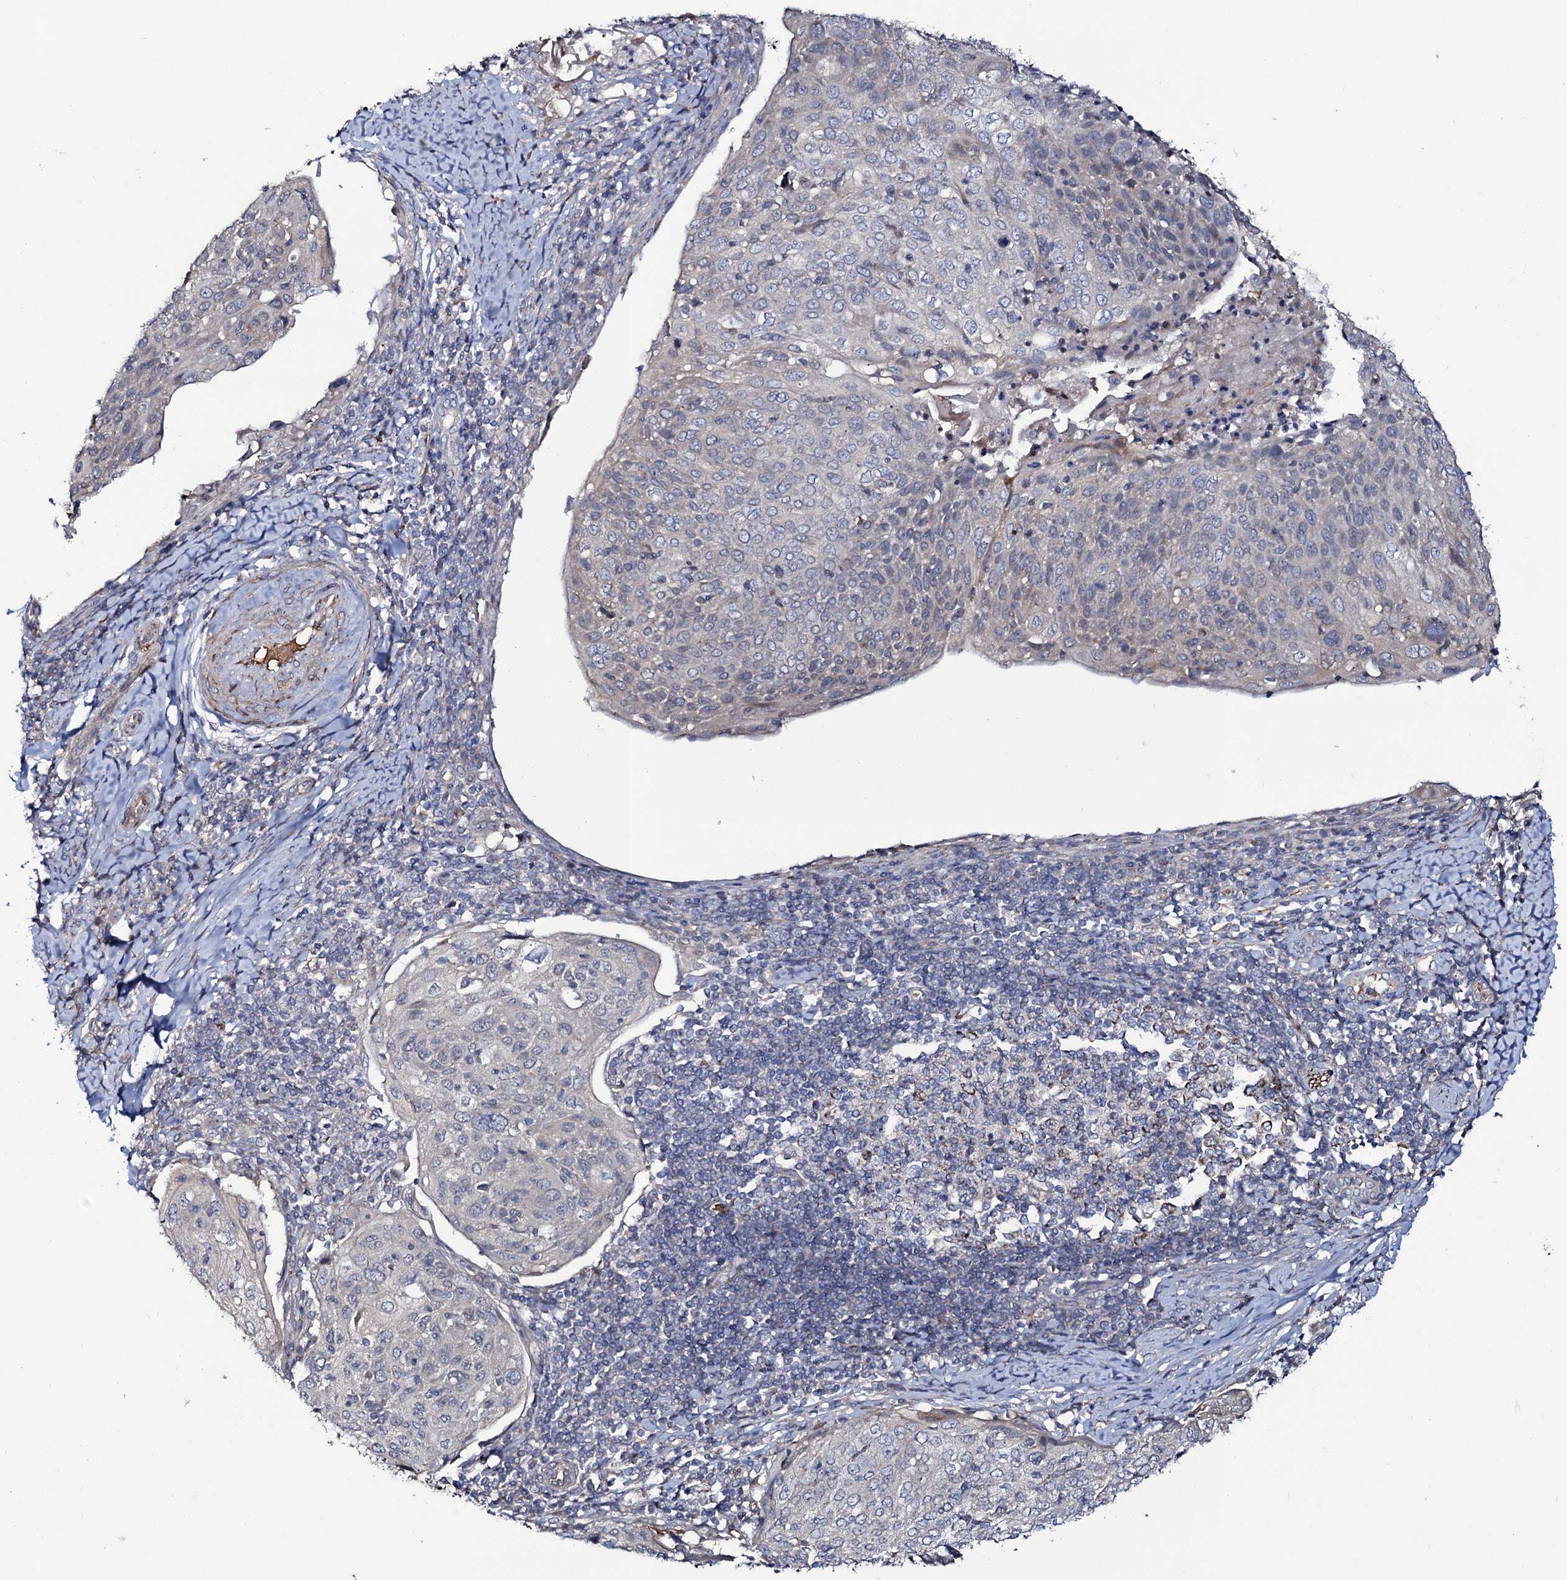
{"staining": {"intensity": "negative", "quantity": "none", "location": "none"}, "tissue": "cervical cancer", "cell_type": "Tumor cells", "image_type": "cancer", "snomed": [{"axis": "morphology", "description": "Squamous cell carcinoma, NOS"}, {"axis": "topography", "description": "Cervix"}], "caption": "This is an IHC micrograph of human squamous cell carcinoma (cervical). There is no positivity in tumor cells.", "gene": "PPP1R3D", "patient": {"sex": "female", "age": 67}}